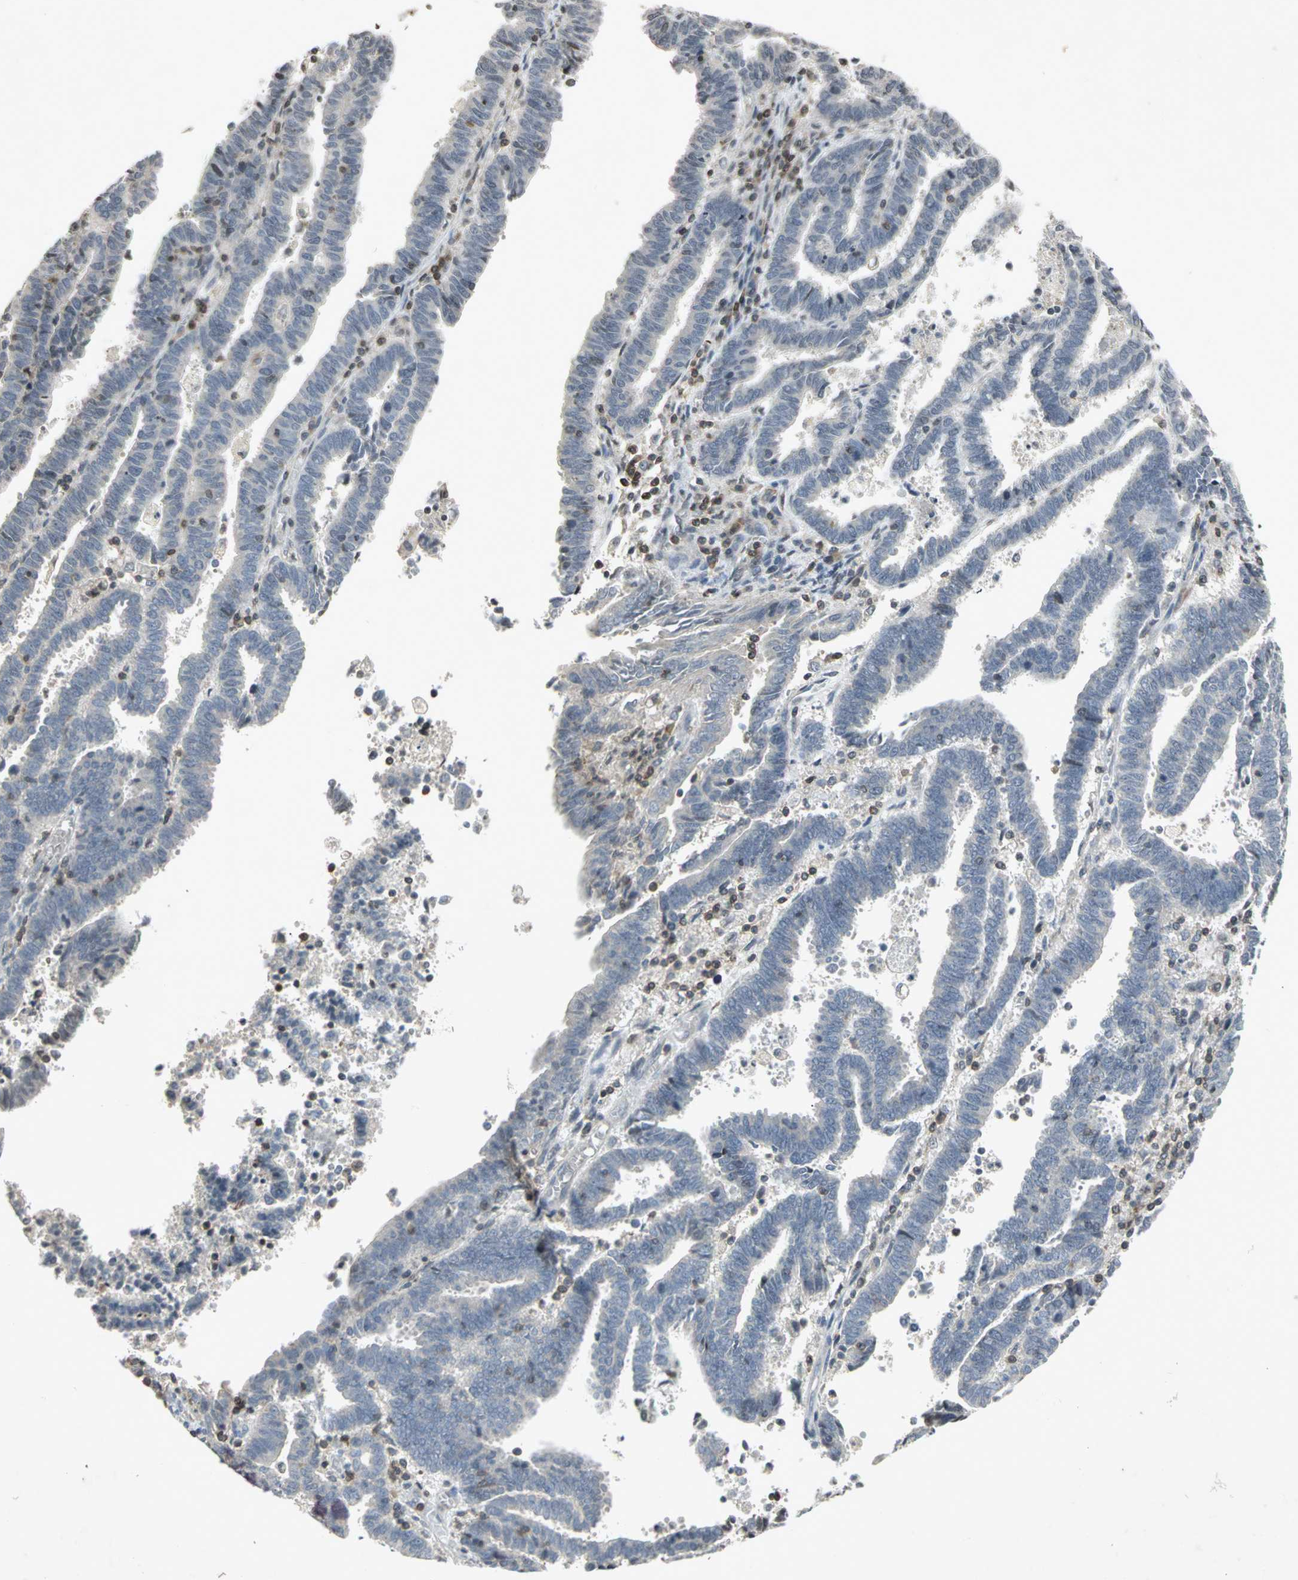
{"staining": {"intensity": "negative", "quantity": "none", "location": "none"}, "tissue": "endometrial cancer", "cell_type": "Tumor cells", "image_type": "cancer", "snomed": [{"axis": "morphology", "description": "Adenocarcinoma, NOS"}, {"axis": "topography", "description": "Uterus"}], "caption": "The IHC micrograph has no significant expression in tumor cells of endometrial cancer (adenocarcinoma) tissue.", "gene": "IL16", "patient": {"sex": "female", "age": 83}}